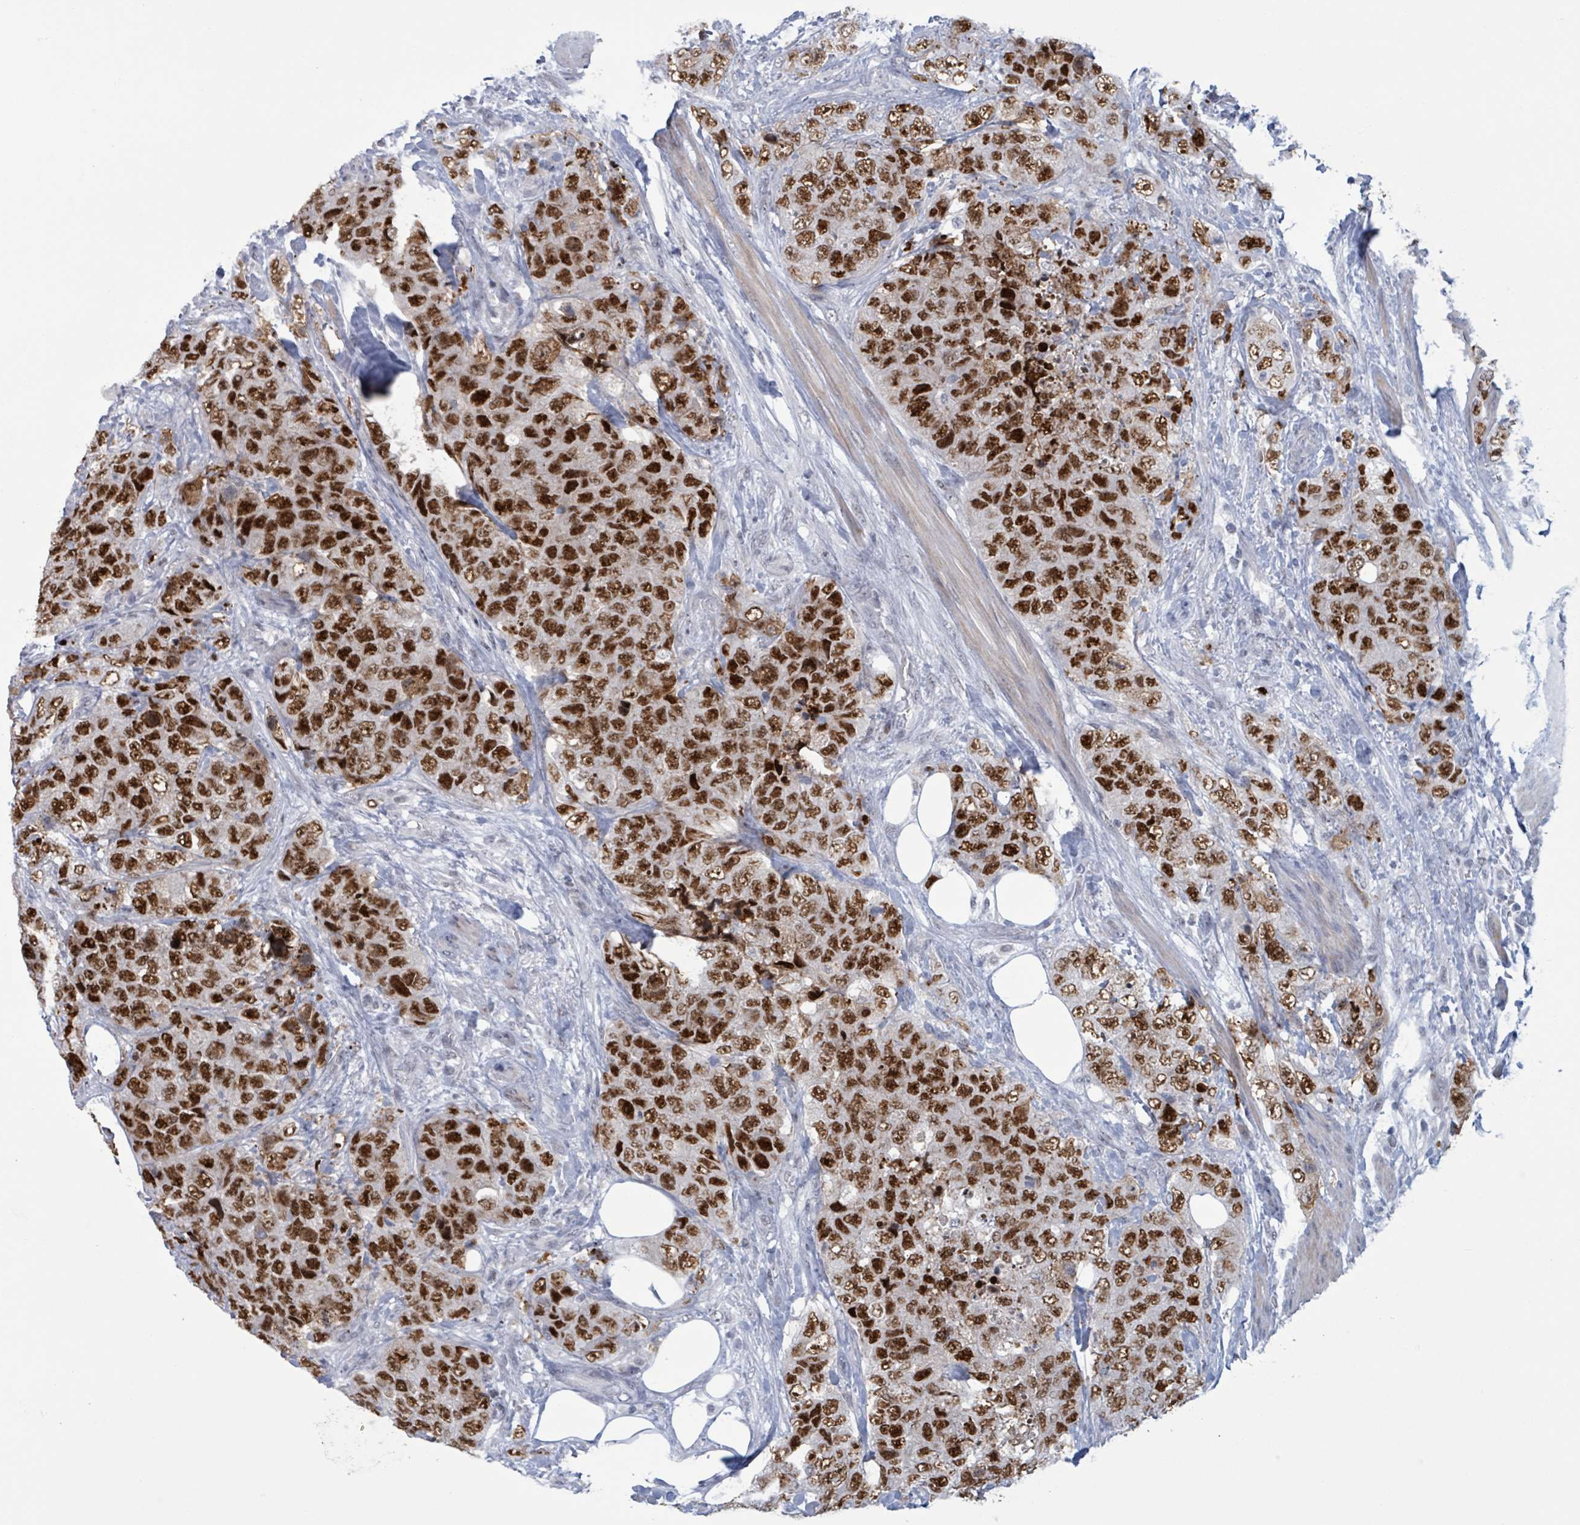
{"staining": {"intensity": "strong", "quantity": ">75%", "location": "nuclear"}, "tissue": "urothelial cancer", "cell_type": "Tumor cells", "image_type": "cancer", "snomed": [{"axis": "morphology", "description": "Urothelial carcinoma, High grade"}, {"axis": "topography", "description": "Urinary bladder"}], "caption": "An image showing strong nuclear staining in about >75% of tumor cells in high-grade urothelial carcinoma, as visualized by brown immunohistochemical staining.", "gene": "CT45A5", "patient": {"sex": "female", "age": 78}}